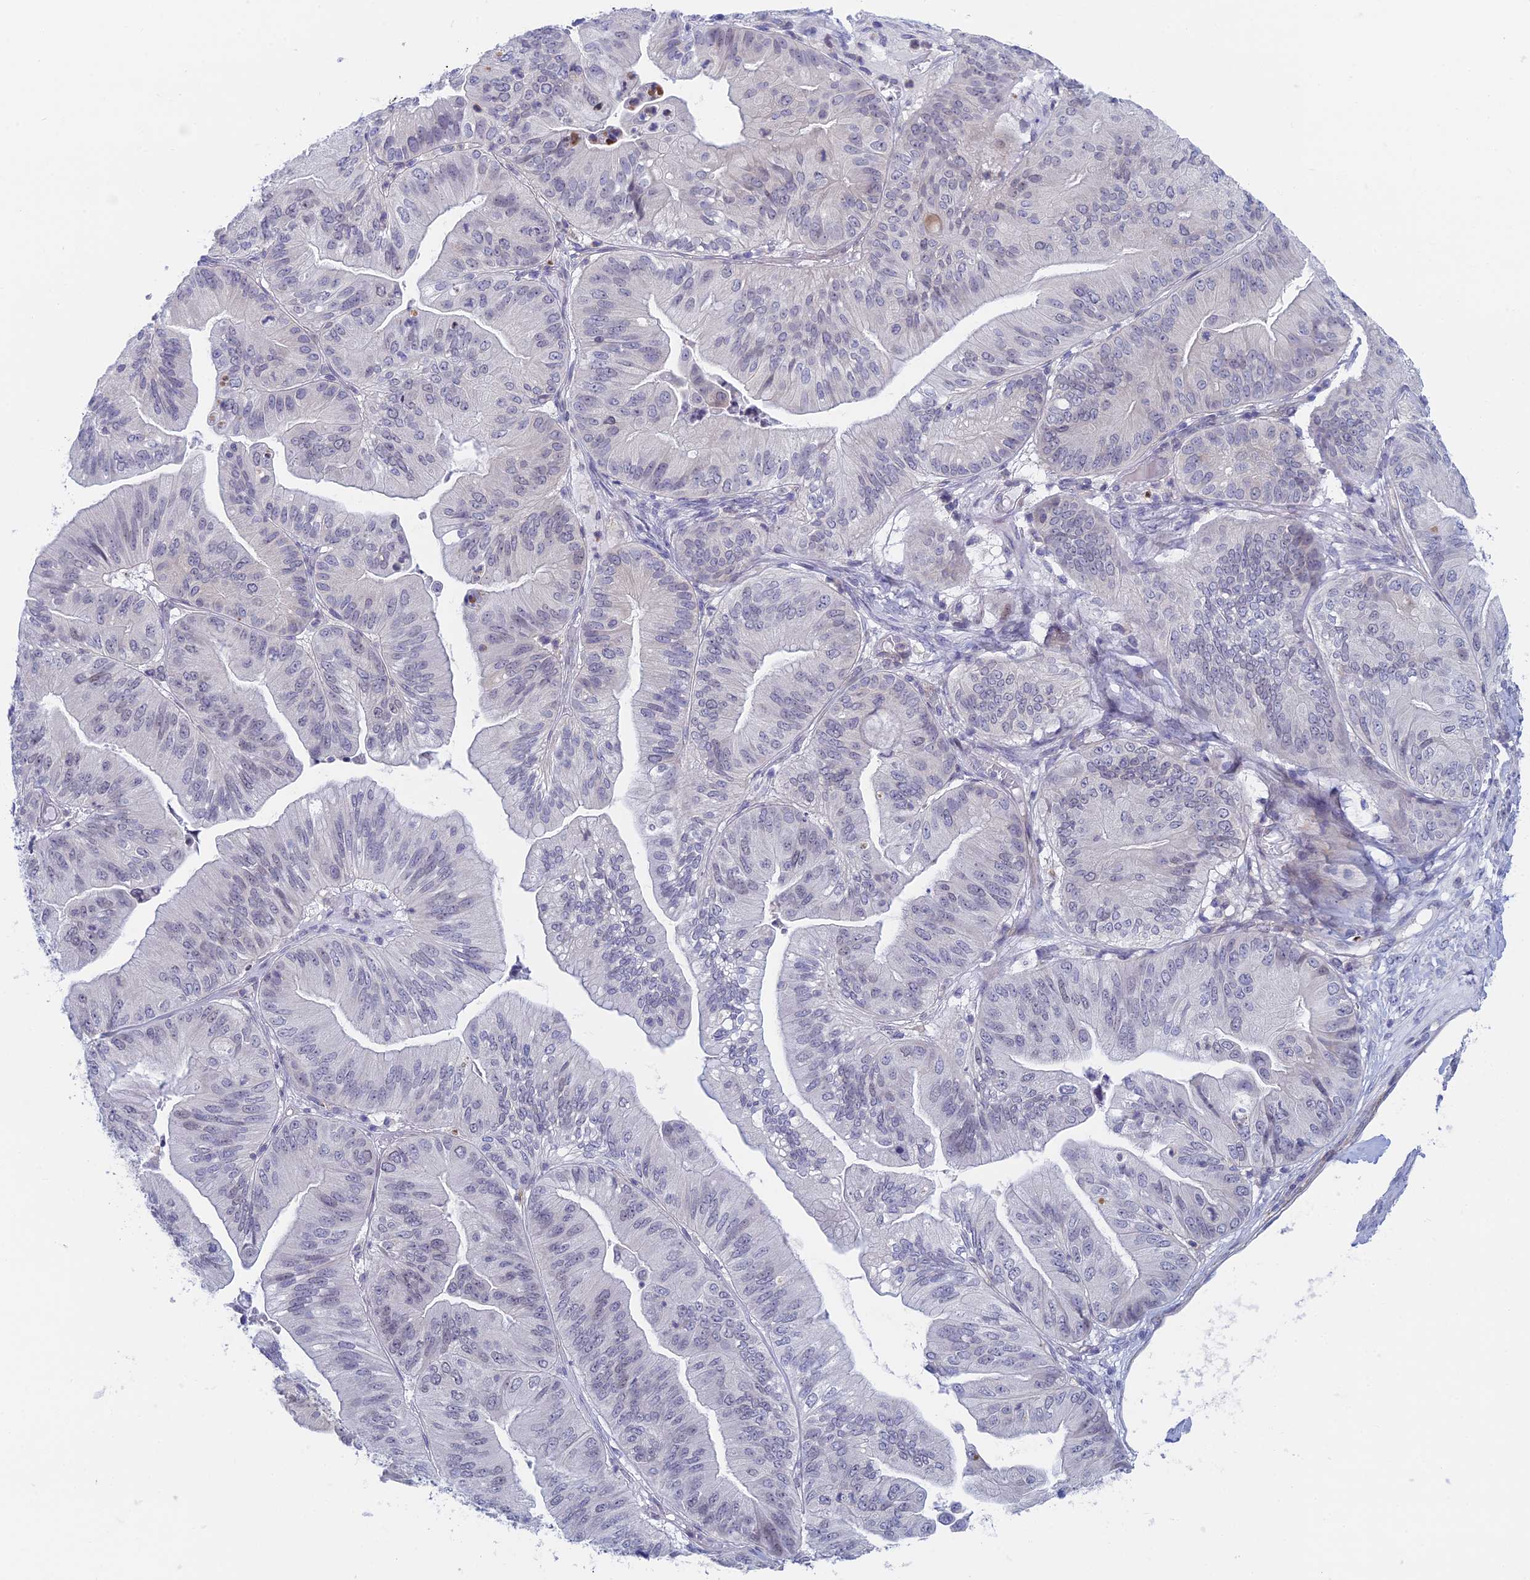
{"staining": {"intensity": "negative", "quantity": "none", "location": "none"}, "tissue": "ovarian cancer", "cell_type": "Tumor cells", "image_type": "cancer", "snomed": [{"axis": "morphology", "description": "Cystadenocarcinoma, mucinous, NOS"}, {"axis": "topography", "description": "Ovary"}], "caption": "Histopathology image shows no significant protein expression in tumor cells of ovarian cancer.", "gene": "PPP1R26", "patient": {"sex": "female", "age": 61}}